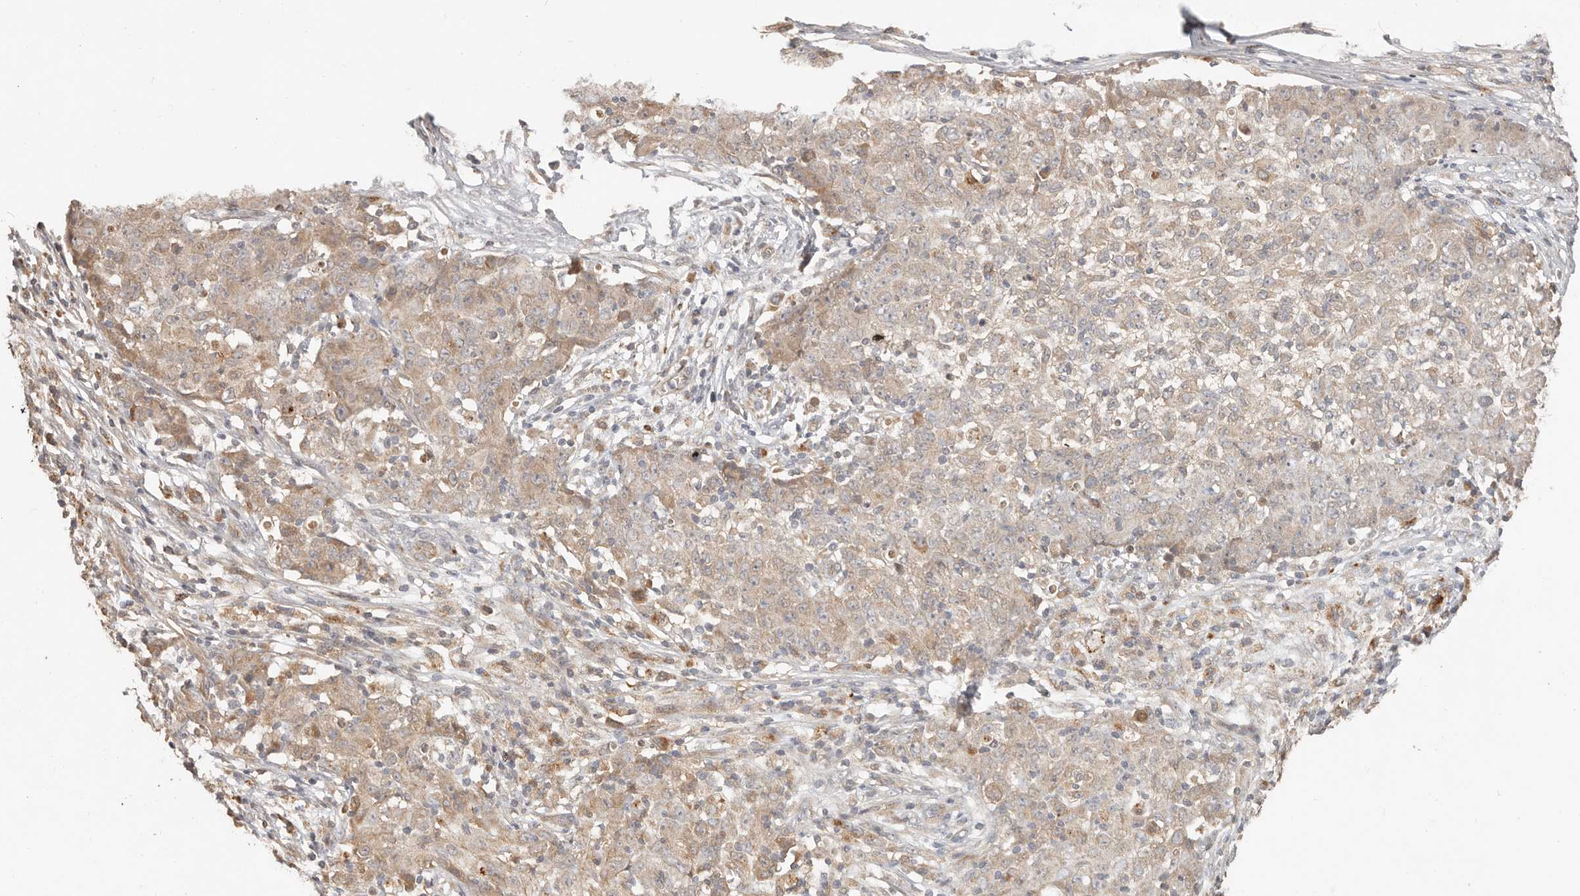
{"staining": {"intensity": "weak", "quantity": ">75%", "location": "cytoplasmic/membranous"}, "tissue": "ovarian cancer", "cell_type": "Tumor cells", "image_type": "cancer", "snomed": [{"axis": "morphology", "description": "Carcinoma, endometroid"}, {"axis": "topography", "description": "Ovary"}], "caption": "A low amount of weak cytoplasmic/membranous positivity is seen in approximately >75% of tumor cells in ovarian endometroid carcinoma tissue.", "gene": "MTFR2", "patient": {"sex": "female", "age": 42}}